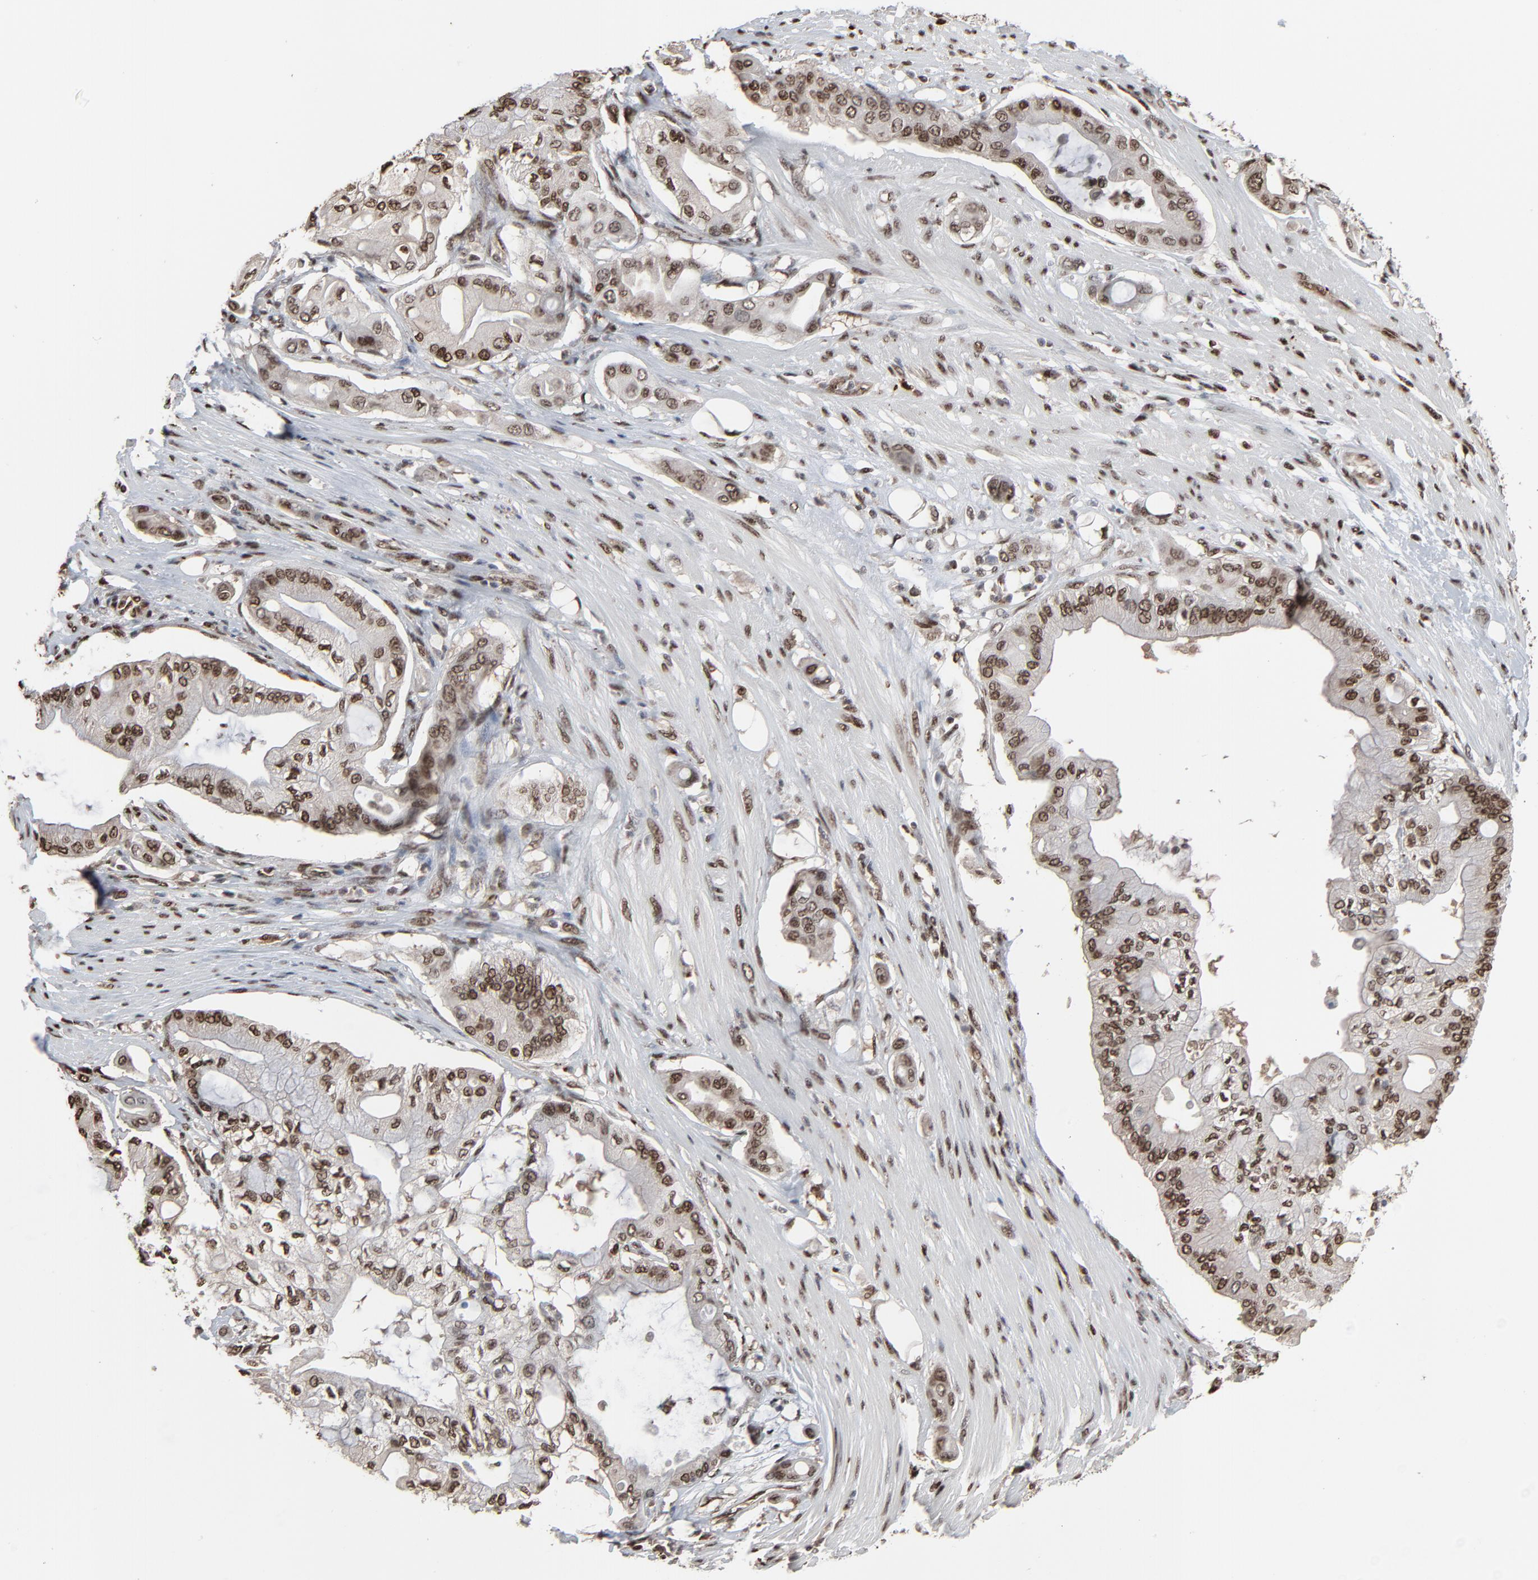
{"staining": {"intensity": "strong", "quantity": ">75%", "location": "cytoplasmic/membranous,nuclear"}, "tissue": "pancreatic cancer", "cell_type": "Tumor cells", "image_type": "cancer", "snomed": [{"axis": "morphology", "description": "Adenocarcinoma, NOS"}, {"axis": "morphology", "description": "Adenocarcinoma, metastatic, NOS"}, {"axis": "topography", "description": "Lymph node"}, {"axis": "topography", "description": "Pancreas"}, {"axis": "topography", "description": "Duodenum"}], "caption": "This is a histology image of immunohistochemistry staining of pancreatic cancer (metastatic adenocarcinoma), which shows strong staining in the cytoplasmic/membranous and nuclear of tumor cells.", "gene": "MEIS2", "patient": {"sex": "female", "age": 64}}